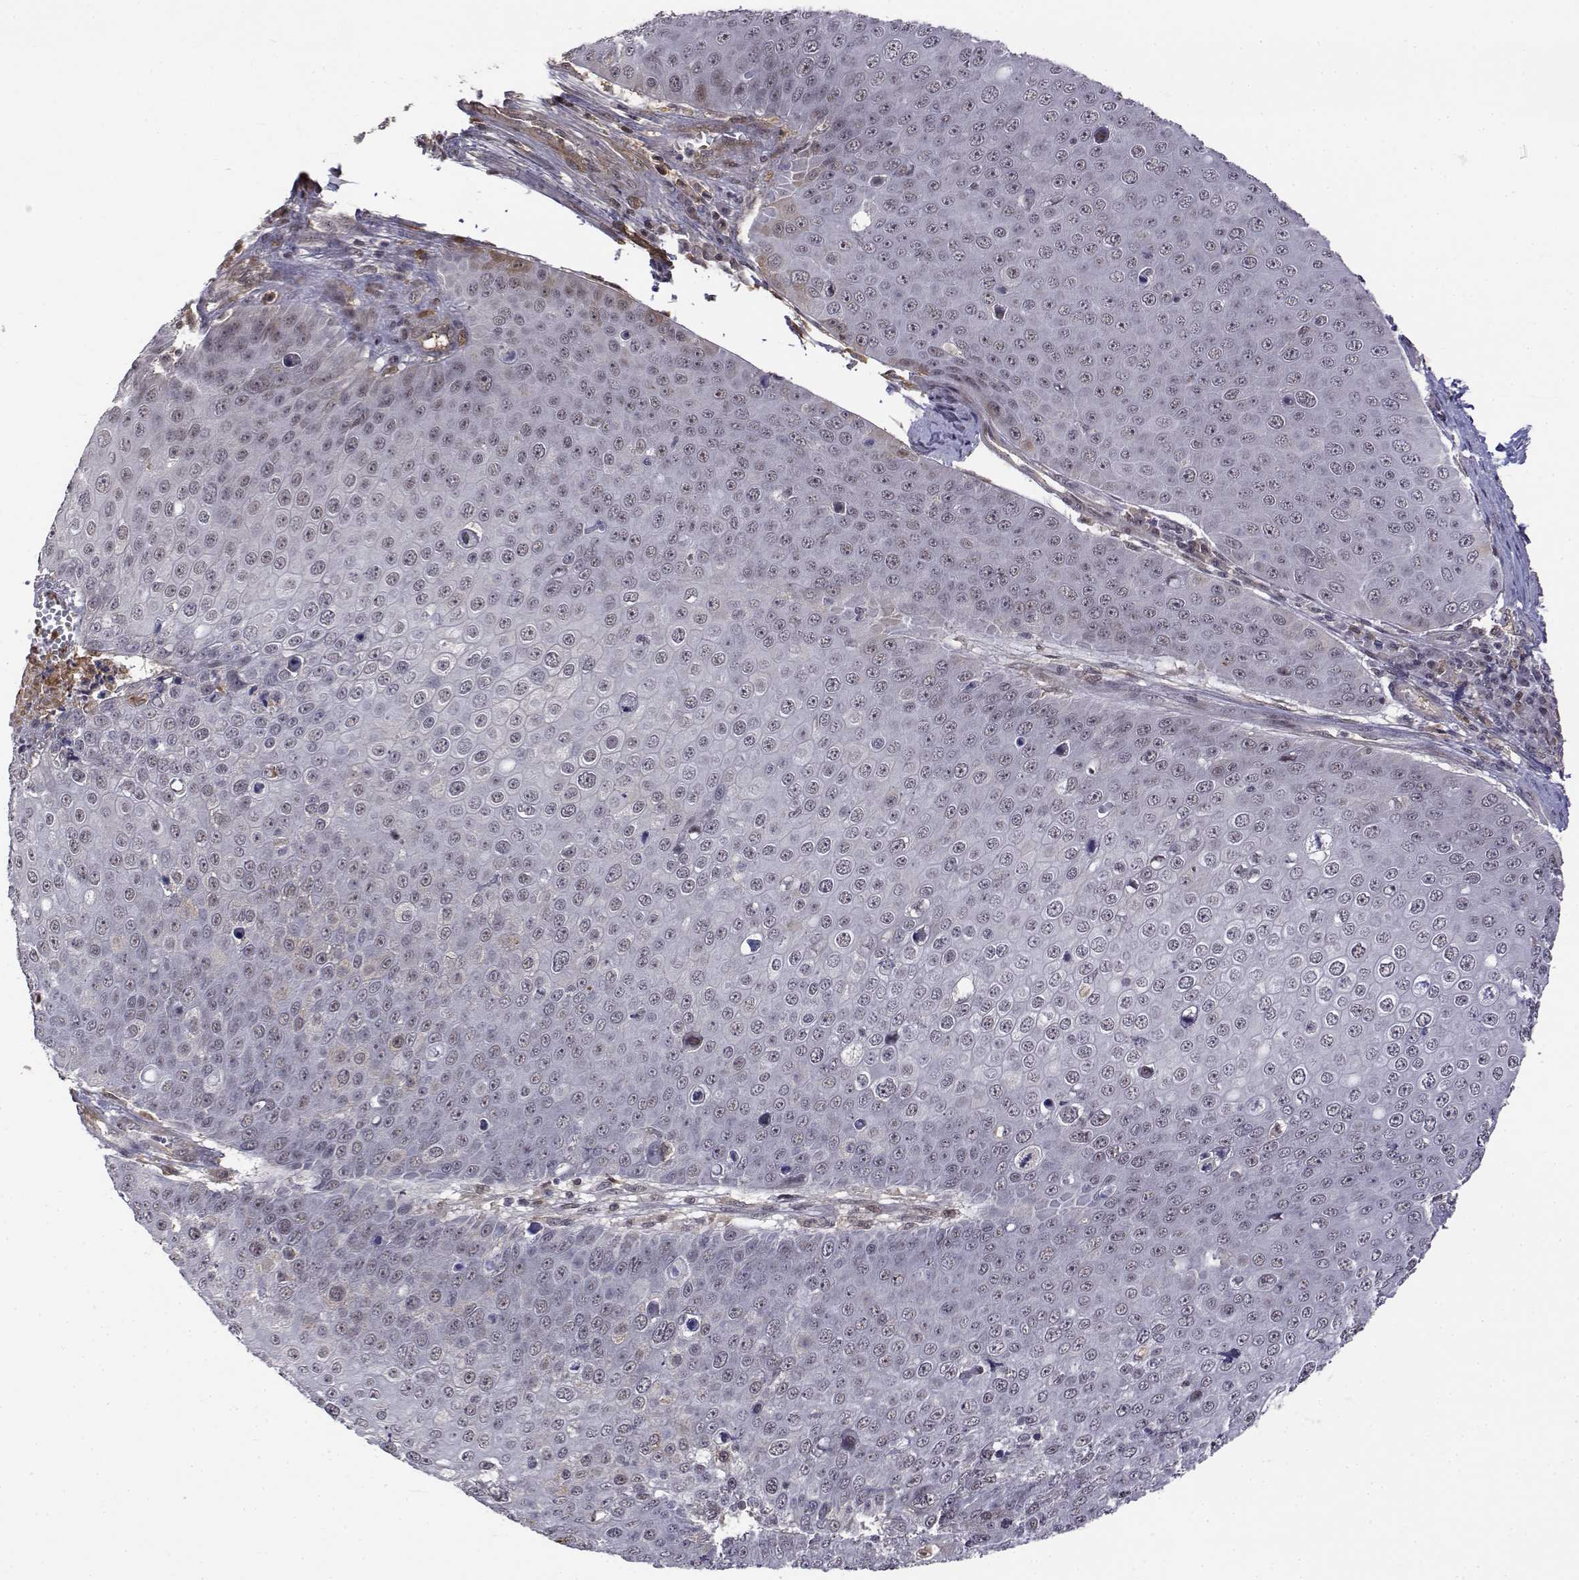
{"staining": {"intensity": "negative", "quantity": "none", "location": "none"}, "tissue": "skin cancer", "cell_type": "Tumor cells", "image_type": "cancer", "snomed": [{"axis": "morphology", "description": "Squamous cell carcinoma, NOS"}, {"axis": "topography", "description": "Skin"}], "caption": "An image of skin cancer stained for a protein demonstrates no brown staining in tumor cells. The staining was performed using DAB to visualize the protein expression in brown, while the nuclei were stained in blue with hematoxylin (Magnification: 20x).", "gene": "ITGA7", "patient": {"sex": "male", "age": 71}}